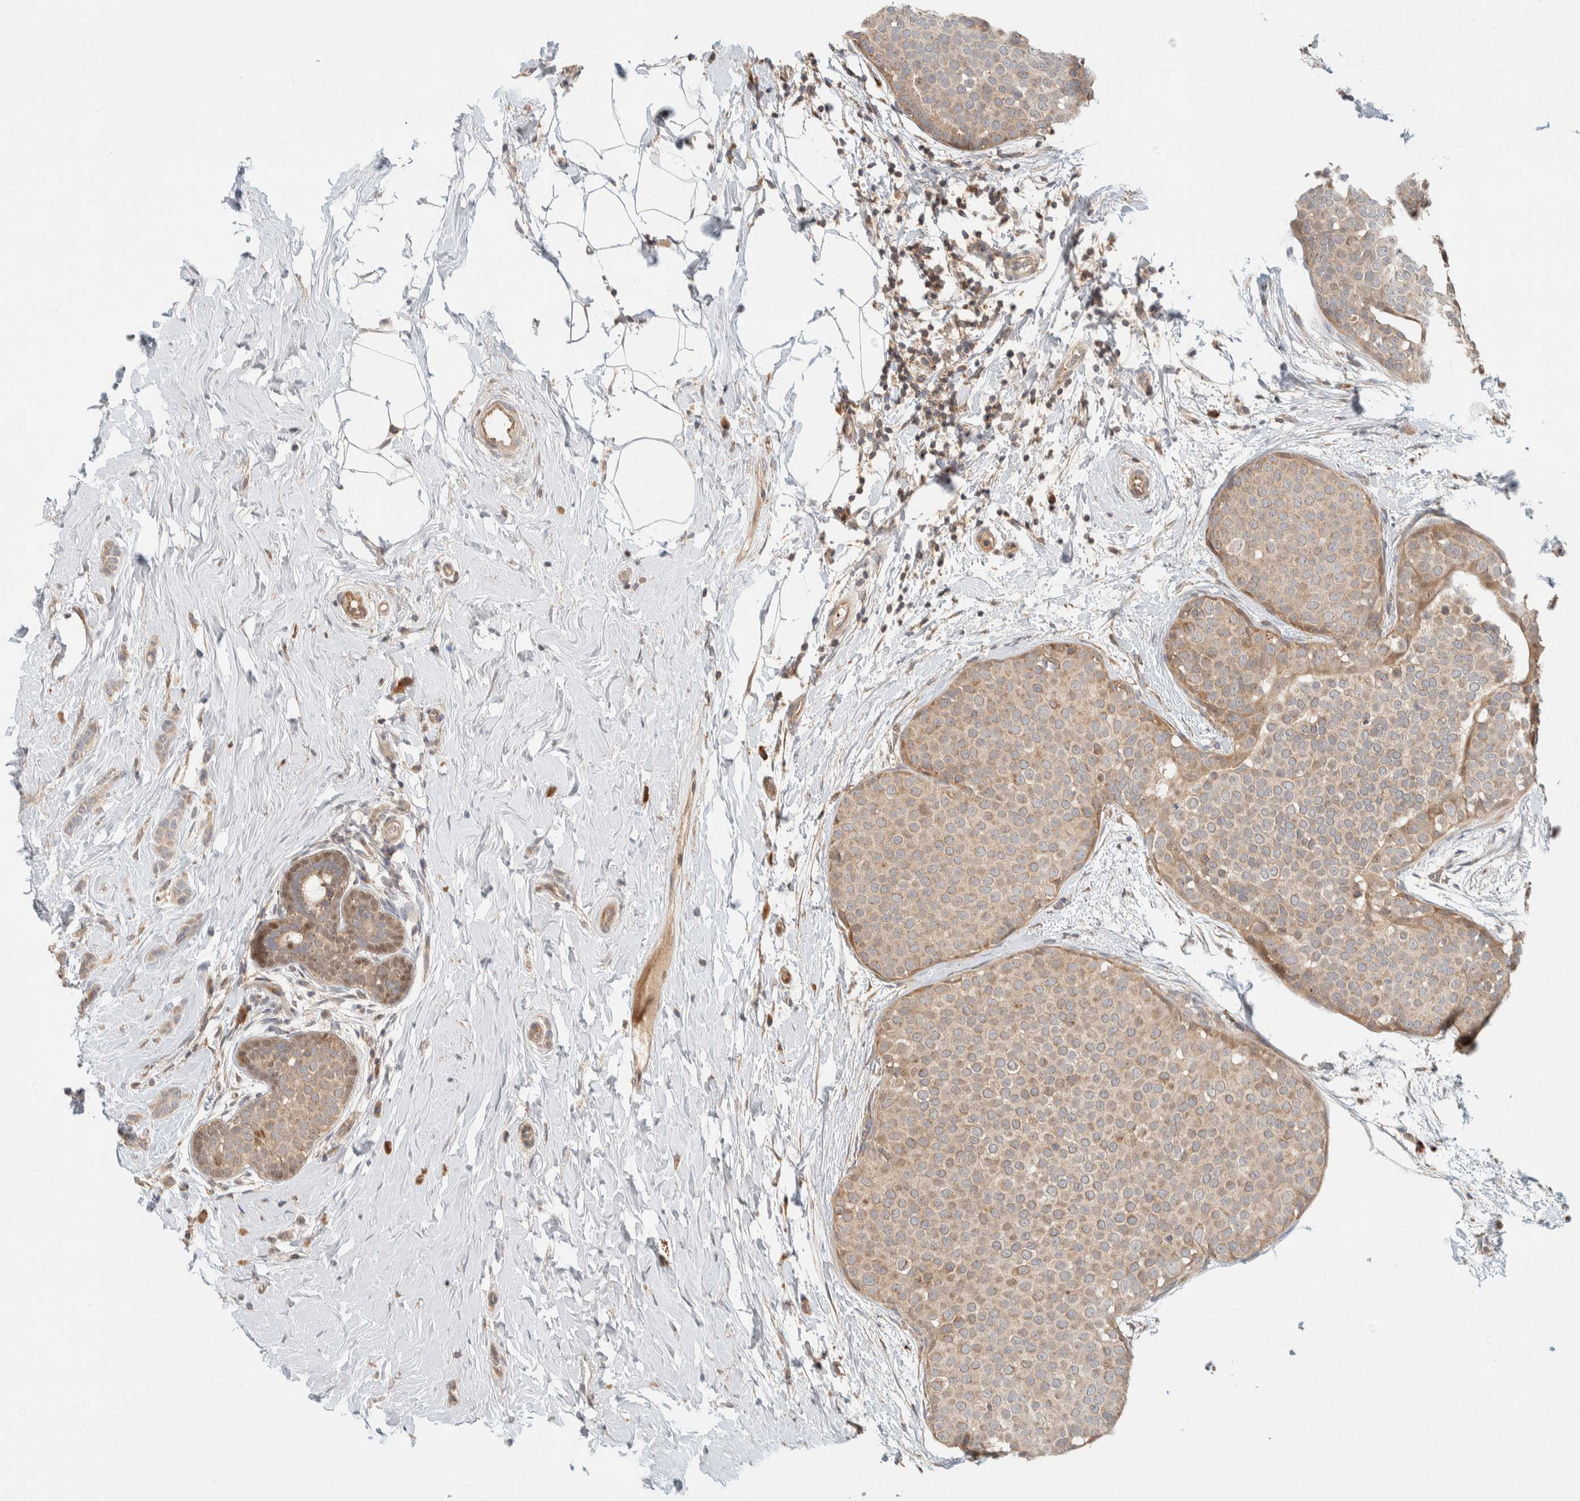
{"staining": {"intensity": "weak", "quantity": ">75%", "location": "cytoplasmic/membranous"}, "tissue": "breast cancer", "cell_type": "Tumor cells", "image_type": "cancer", "snomed": [{"axis": "morphology", "description": "Lobular carcinoma, in situ"}, {"axis": "morphology", "description": "Lobular carcinoma"}, {"axis": "topography", "description": "Breast"}], "caption": "Immunohistochemistry of human breast cancer (lobular carcinoma) reveals low levels of weak cytoplasmic/membranous positivity in approximately >75% of tumor cells.", "gene": "KIF9", "patient": {"sex": "female", "age": 41}}